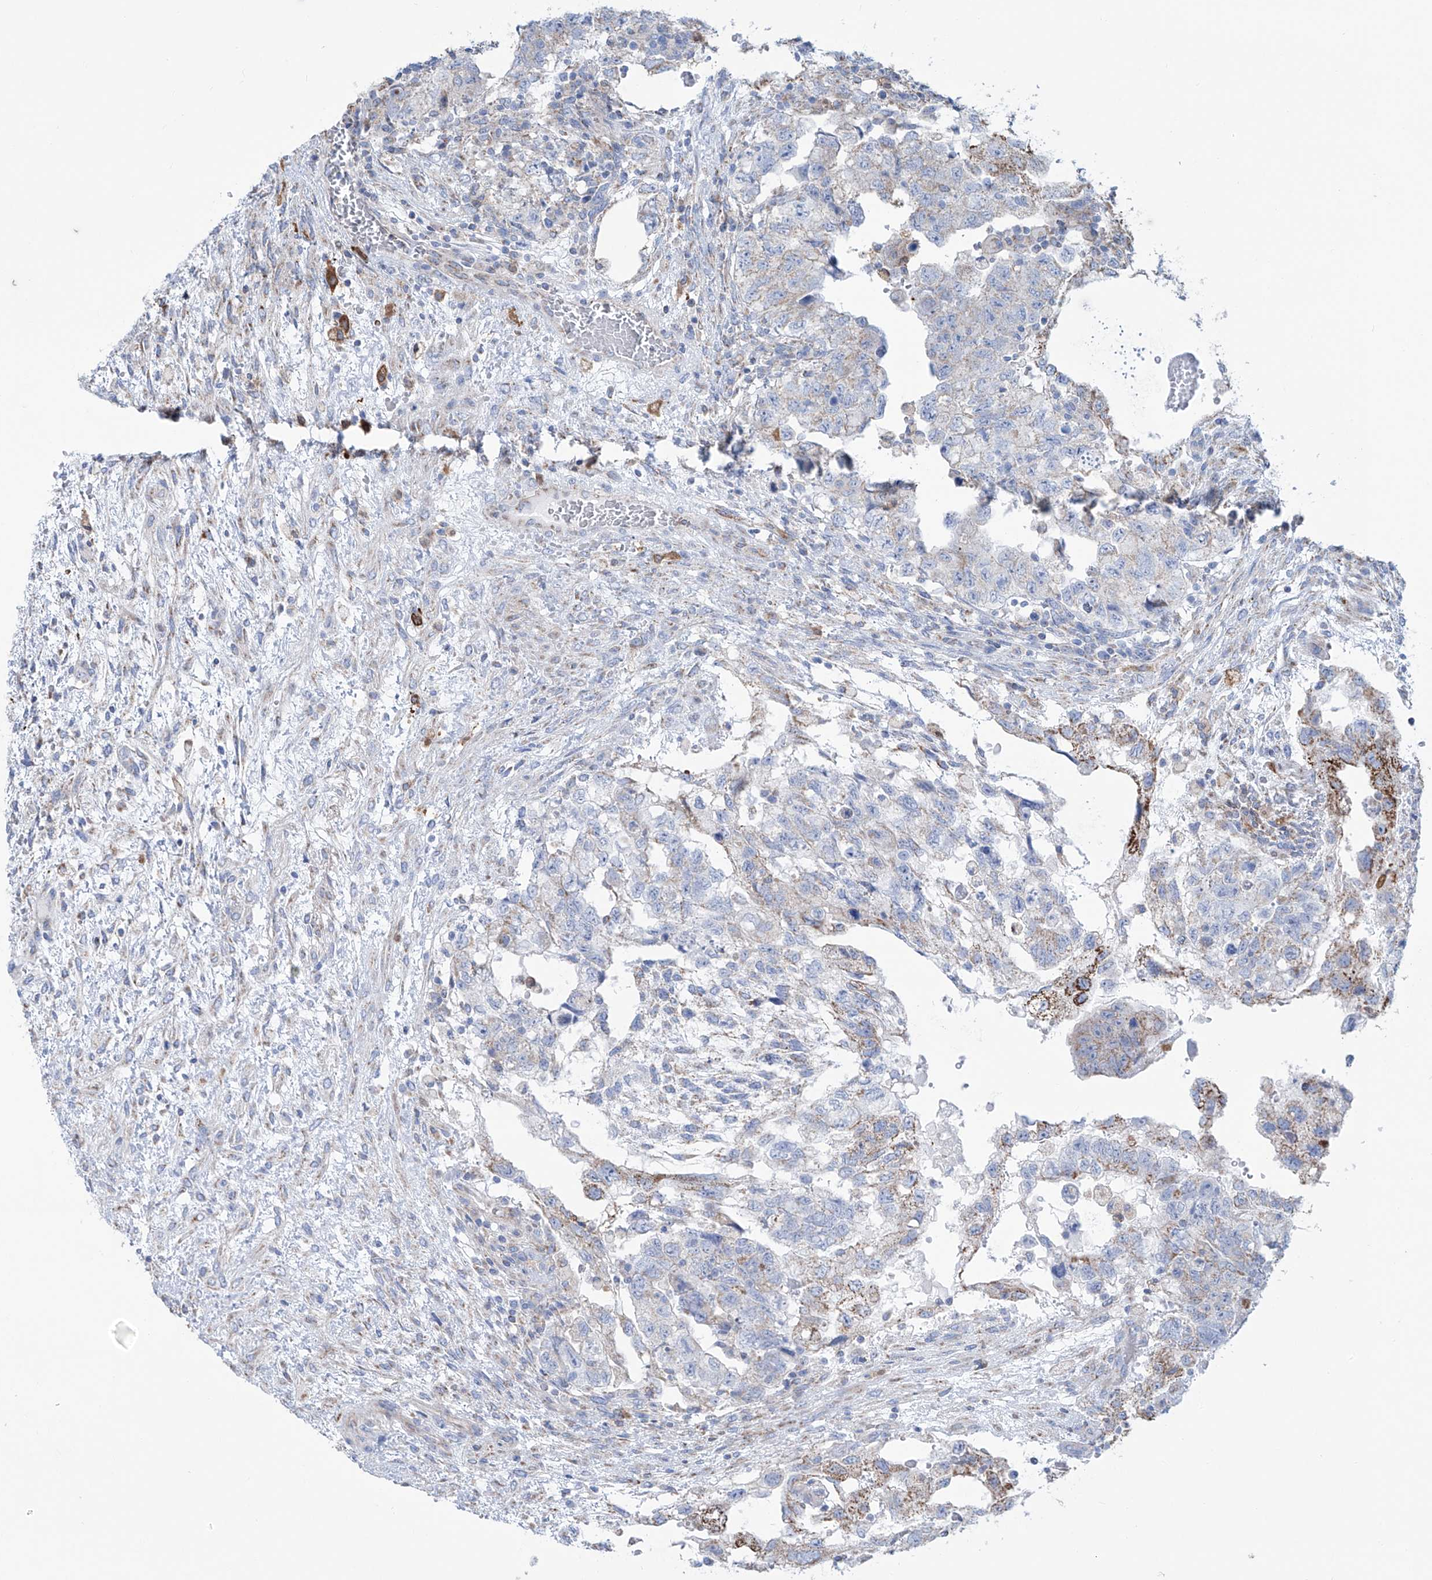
{"staining": {"intensity": "moderate", "quantity": "<25%", "location": "cytoplasmic/membranous"}, "tissue": "testis cancer", "cell_type": "Tumor cells", "image_type": "cancer", "snomed": [{"axis": "morphology", "description": "Carcinoma, Embryonal, NOS"}, {"axis": "topography", "description": "Testis"}], "caption": "The immunohistochemical stain labels moderate cytoplasmic/membranous expression in tumor cells of testis cancer tissue. (DAB = brown stain, brightfield microscopy at high magnification).", "gene": "ALDH6A1", "patient": {"sex": "male", "age": 36}}